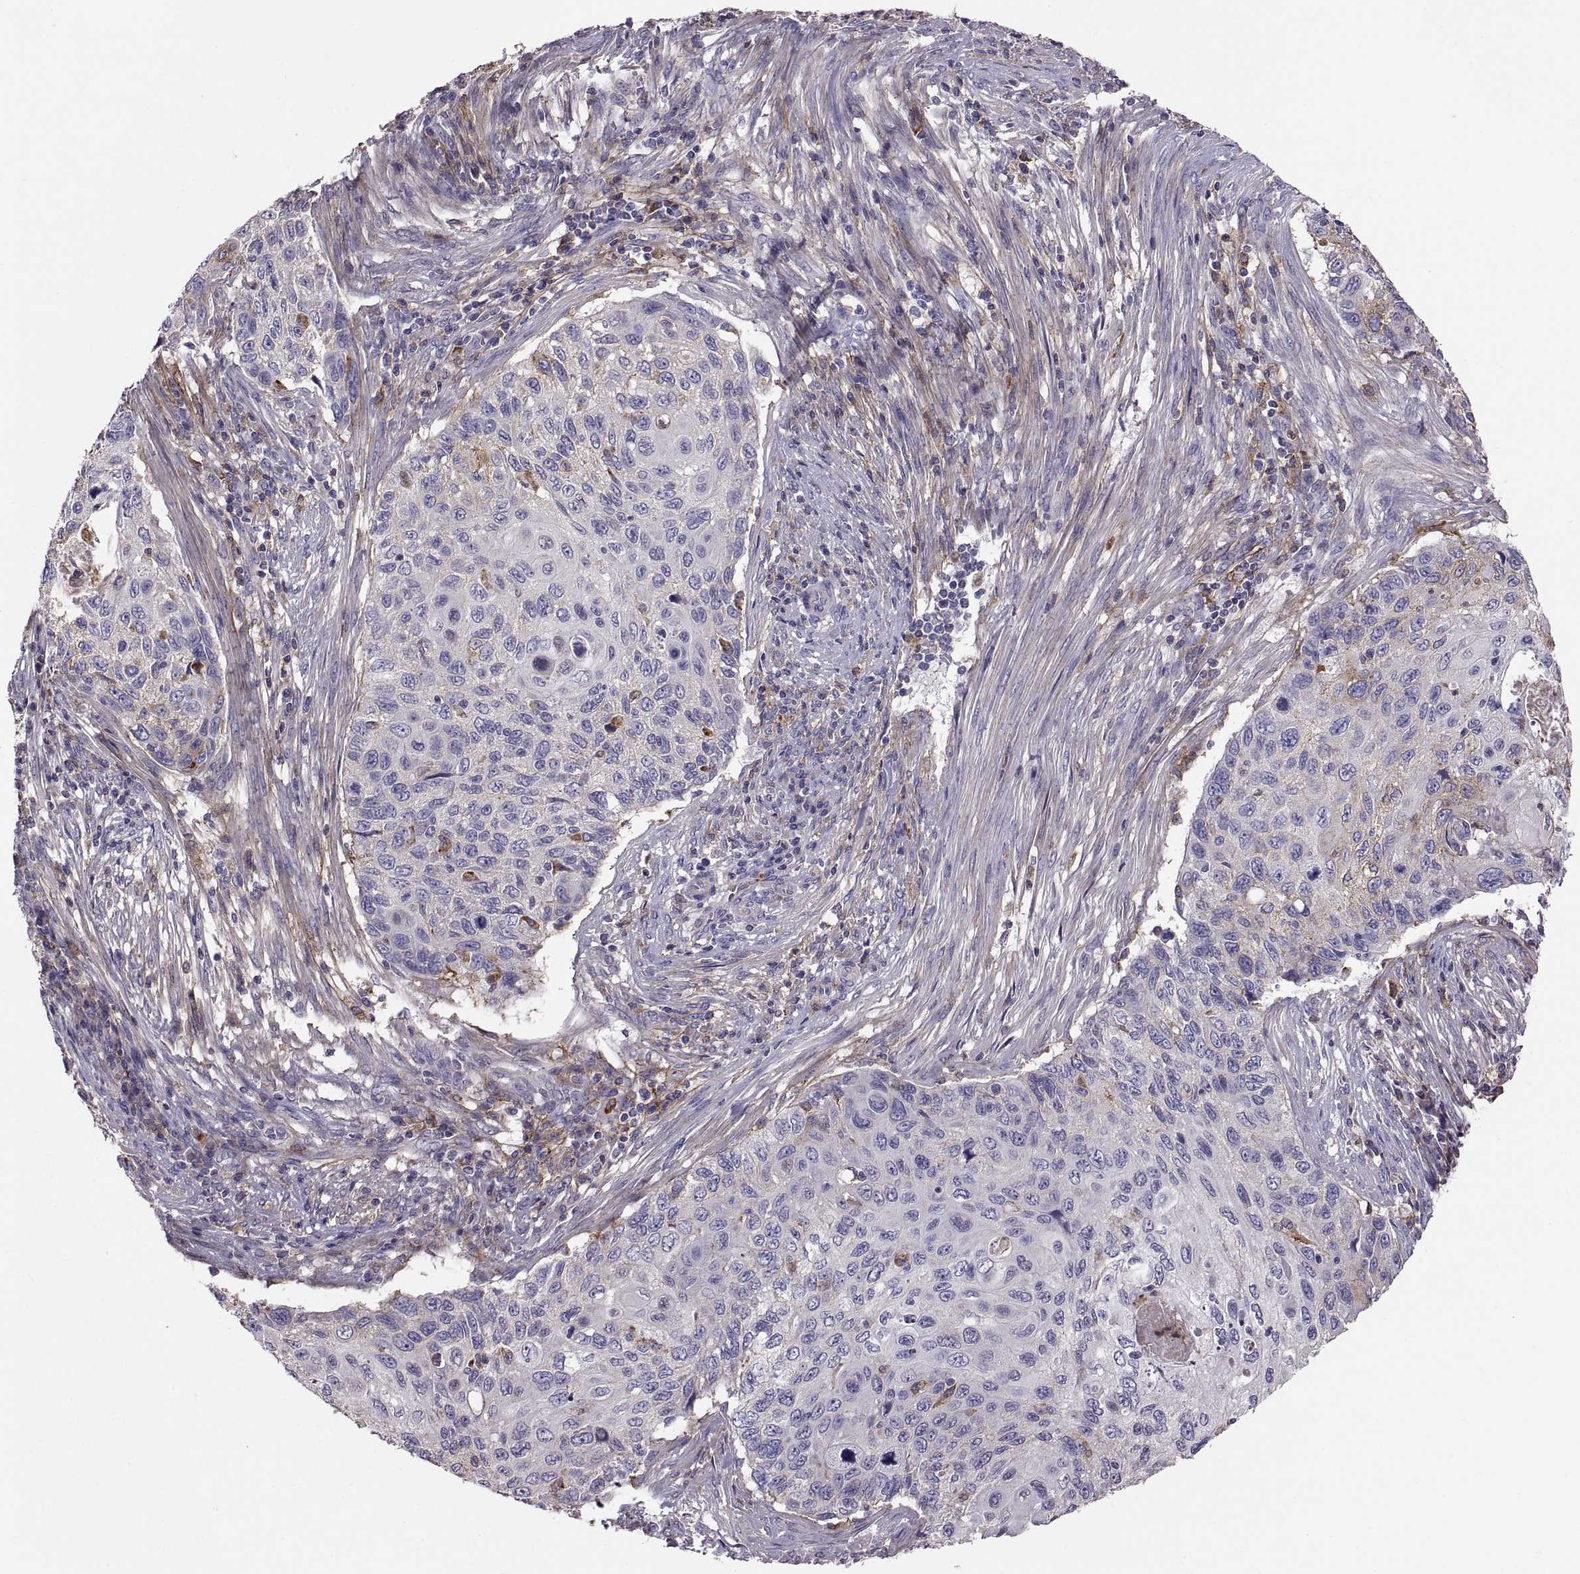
{"staining": {"intensity": "negative", "quantity": "none", "location": "none"}, "tissue": "cervical cancer", "cell_type": "Tumor cells", "image_type": "cancer", "snomed": [{"axis": "morphology", "description": "Squamous cell carcinoma, NOS"}, {"axis": "topography", "description": "Cervix"}], "caption": "Photomicrograph shows no protein staining in tumor cells of squamous cell carcinoma (cervical) tissue.", "gene": "EMILIN2", "patient": {"sex": "female", "age": 70}}